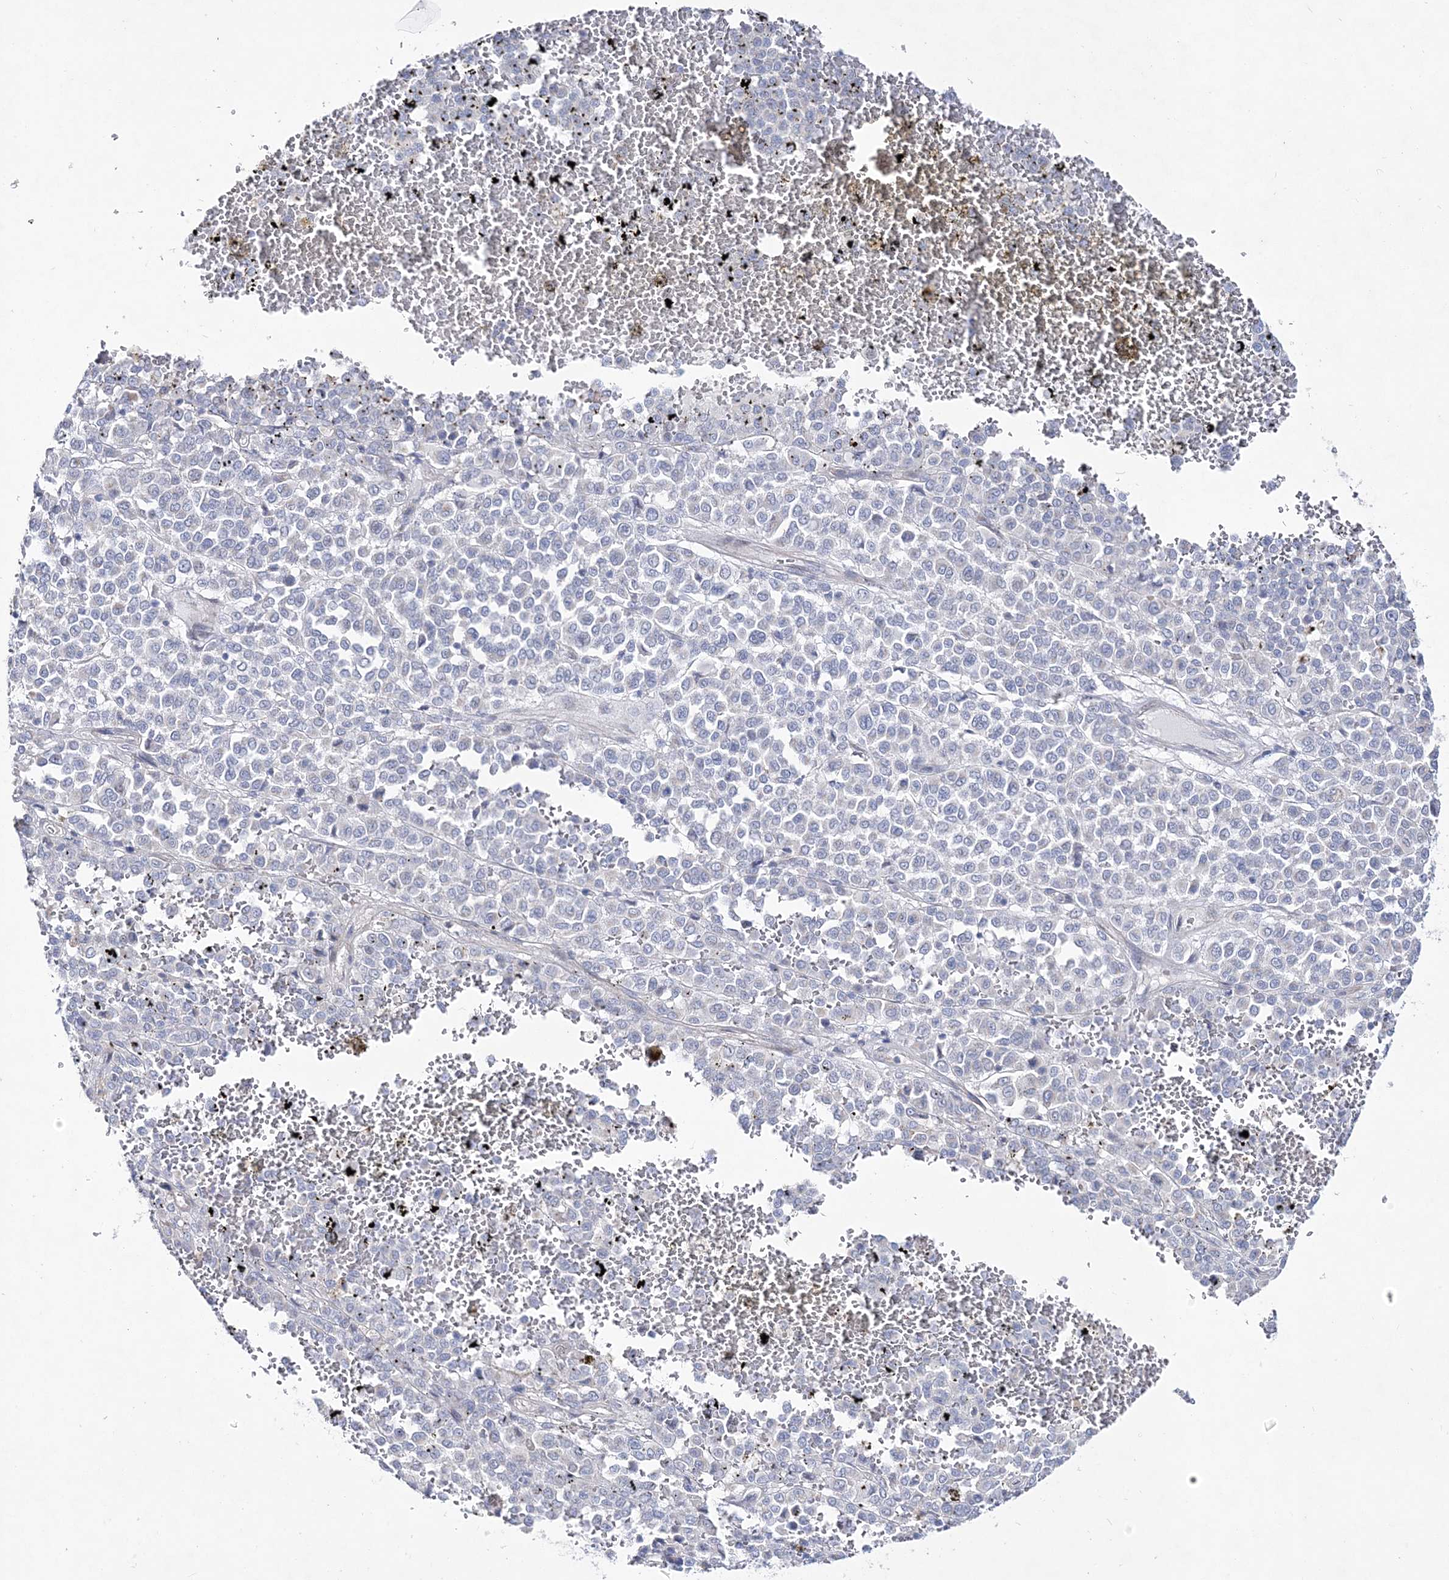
{"staining": {"intensity": "negative", "quantity": "none", "location": "none"}, "tissue": "melanoma", "cell_type": "Tumor cells", "image_type": "cancer", "snomed": [{"axis": "morphology", "description": "Malignant melanoma, Metastatic site"}, {"axis": "topography", "description": "Pancreas"}], "caption": "Immunohistochemistry micrograph of neoplastic tissue: malignant melanoma (metastatic site) stained with DAB (3,3'-diaminobenzidine) reveals no significant protein expression in tumor cells.", "gene": "ANO1", "patient": {"sex": "female", "age": 30}}